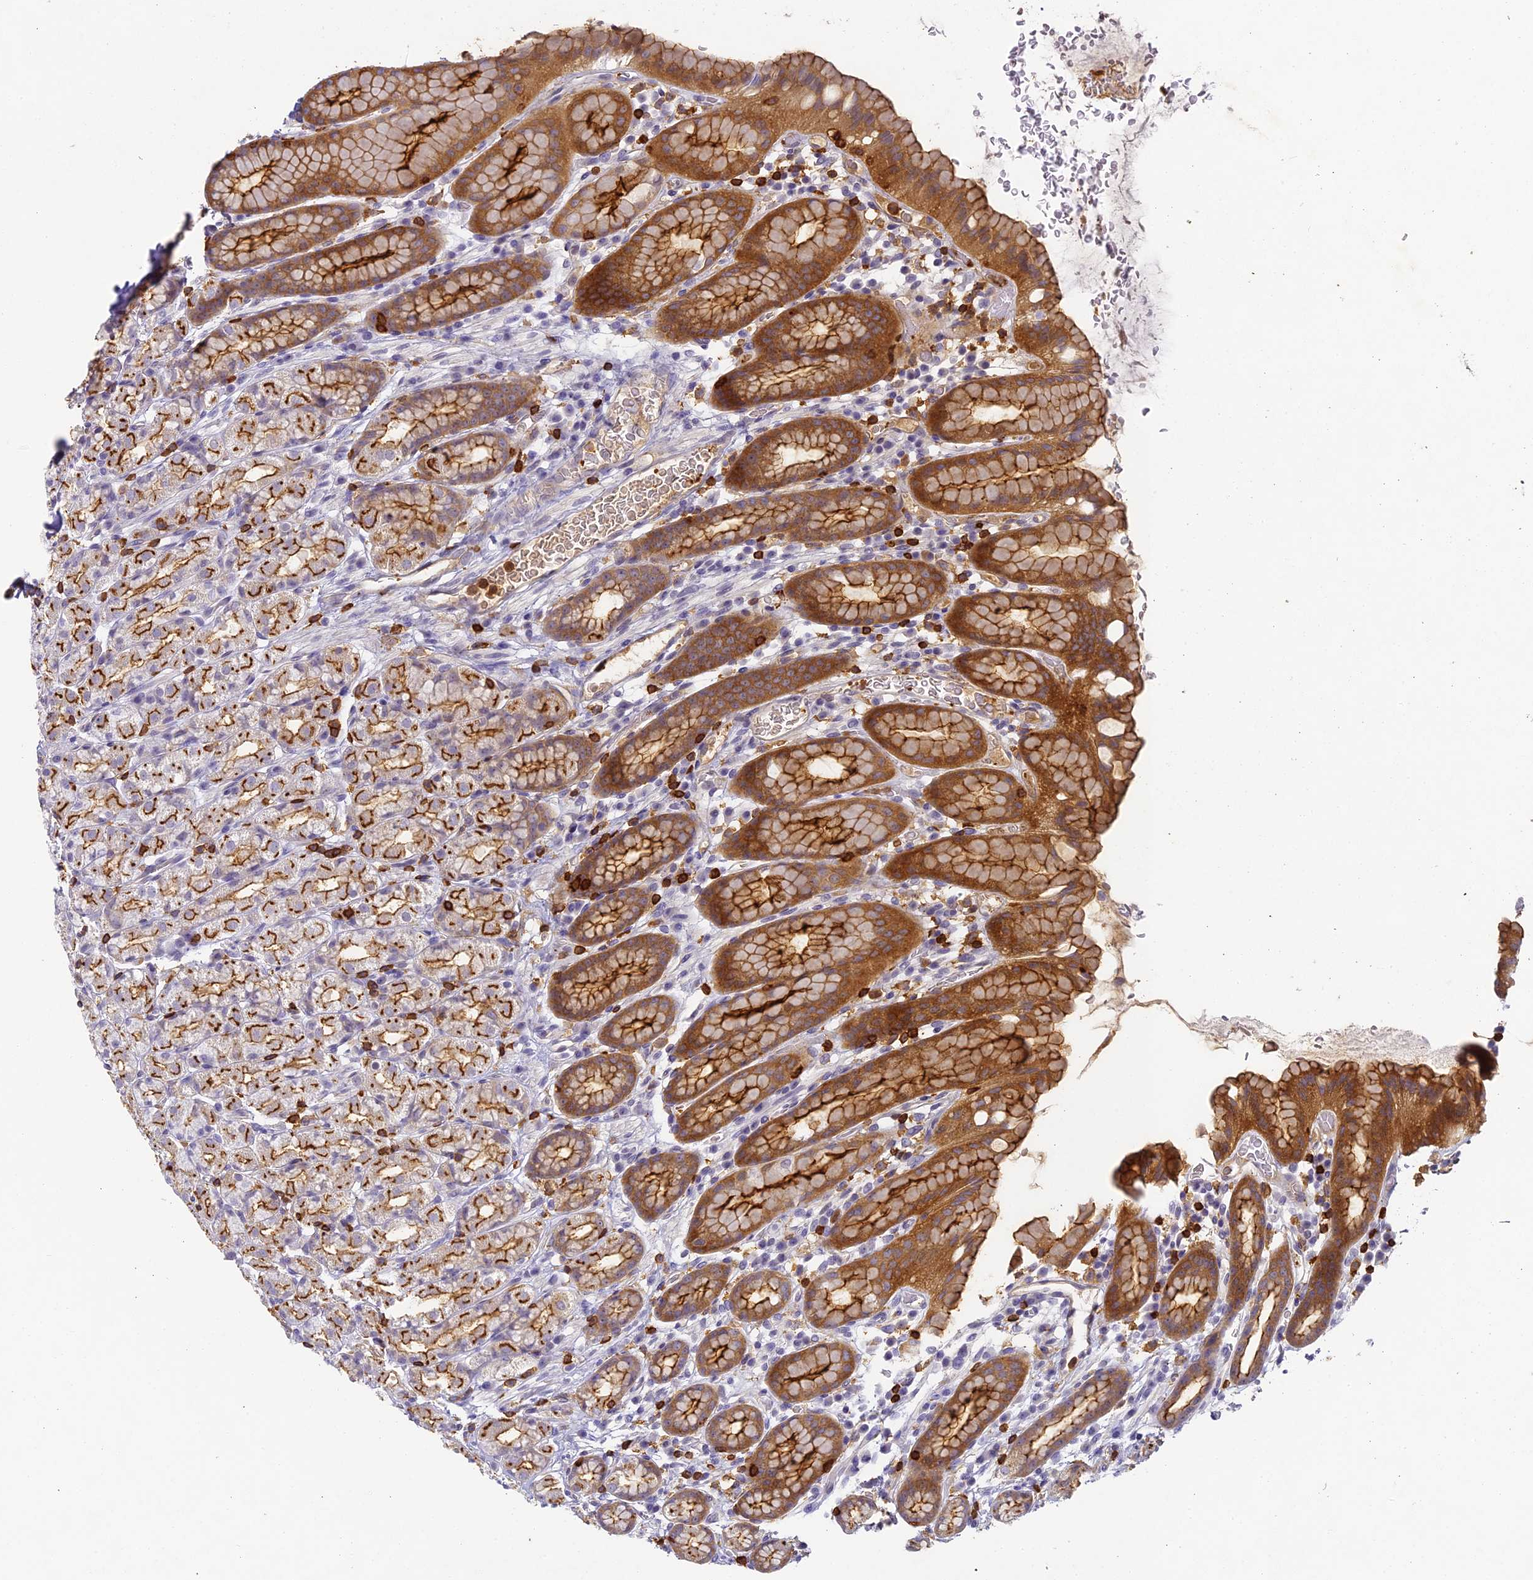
{"staining": {"intensity": "strong", "quantity": "25%-75%", "location": "cytoplasmic/membranous"}, "tissue": "stomach", "cell_type": "Glandular cells", "image_type": "normal", "snomed": [{"axis": "morphology", "description": "Normal tissue, NOS"}, {"axis": "topography", "description": "Stomach, upper"}, {"axis": "topography", "description": "Stomach, lower"}, {"axis": "topography", "description": "Small intestine"}], "caption": "Protein expression by IHC reveals strong cytoplasmic/membranous staining in about 25%-75% of glandular cells in unremarkable stomach.", "gene": "FYB1", "patient": {"sex": "male", "age": 68}}